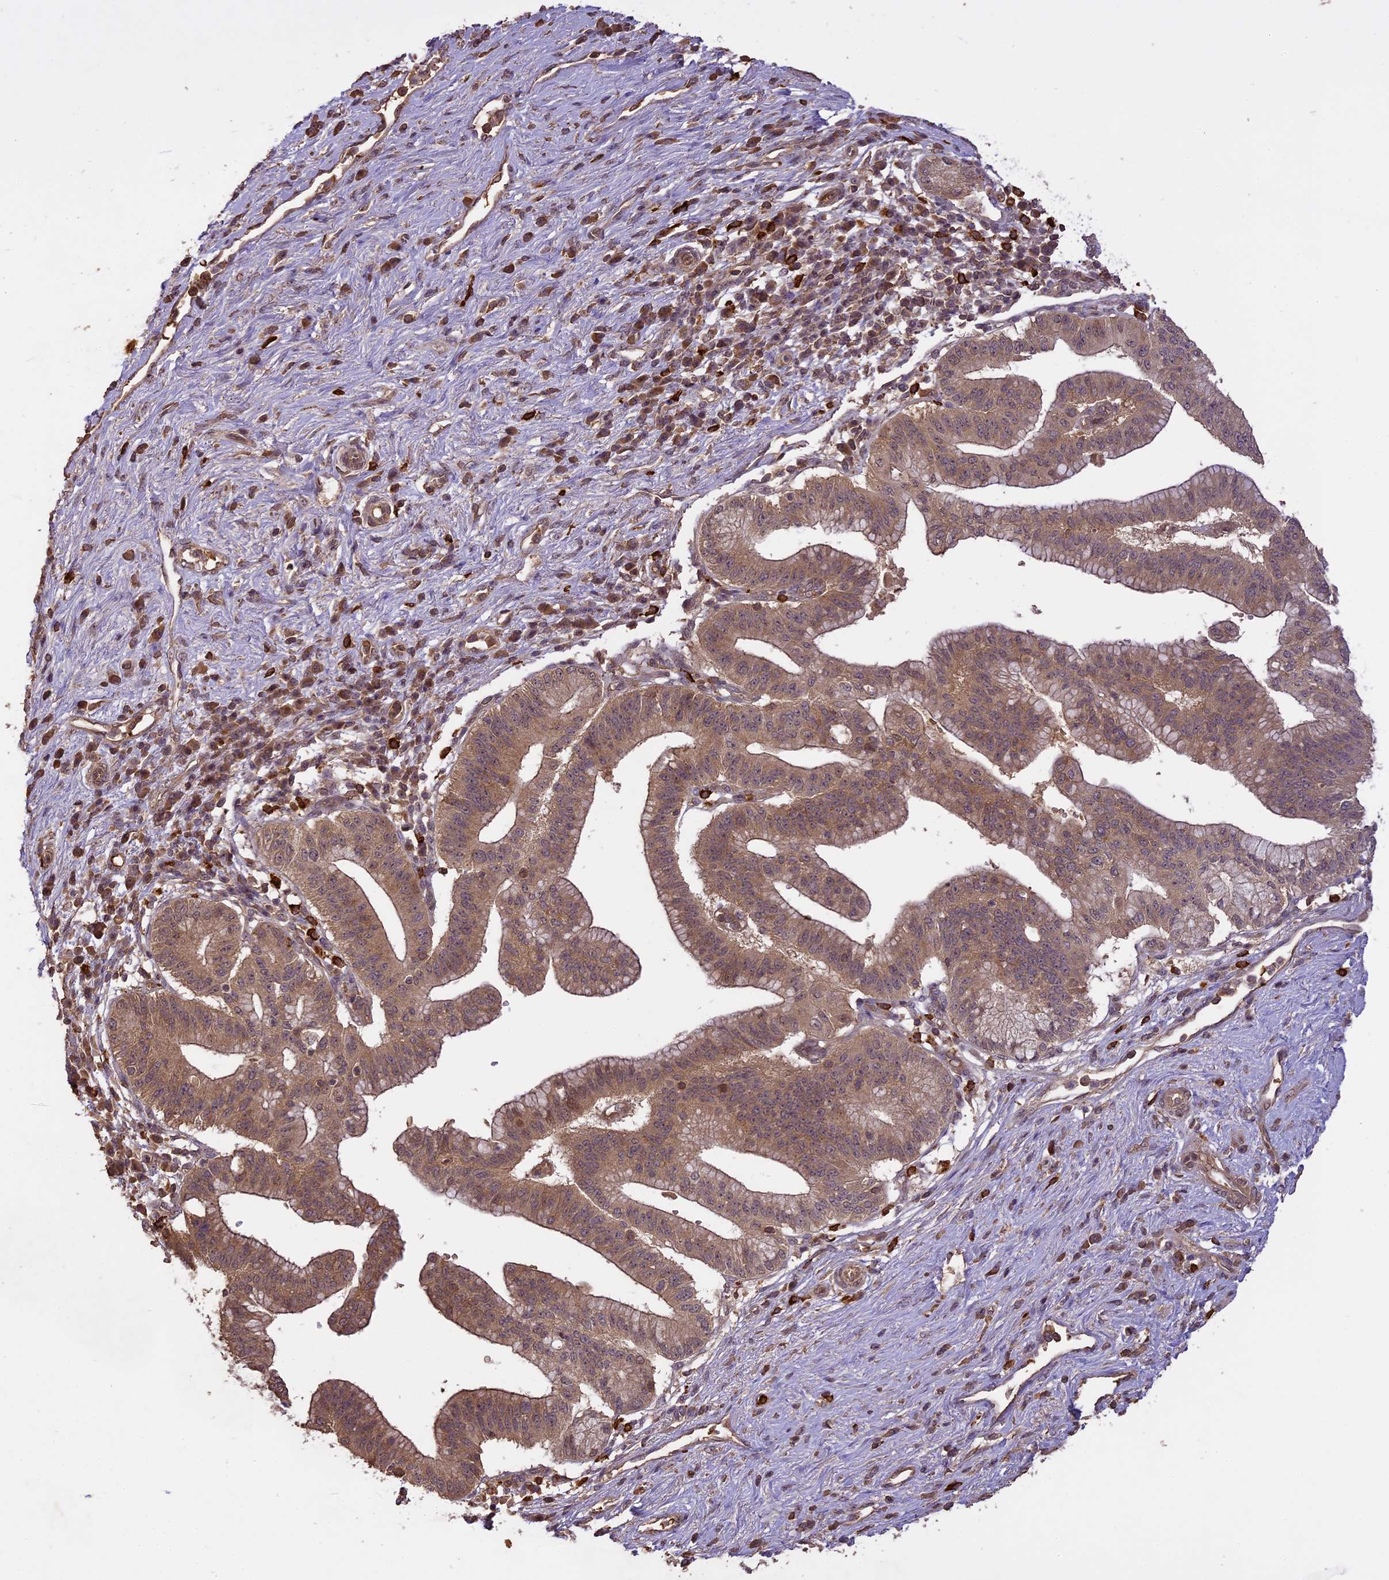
{"staining": {"intensity": "moderate", "quantity": ">75%", "location": "cytoplasmic/membranous"}, "tissue": "pancreatic cancer", "cell_type": "Tumor cells", "image_type": "cancer", "snomed": [{"axis": "morphology", "description": "Adenocarcinoma, NOS"}, {"axis": "topography", "description": "Pancreas"}], "caption": "Human pancreatic adenocarcinoma stained with a protein marker displays moderate staining in tumor cells.", "gene": "TIGD7", "patient": {"sex": "male", "age": 68}}